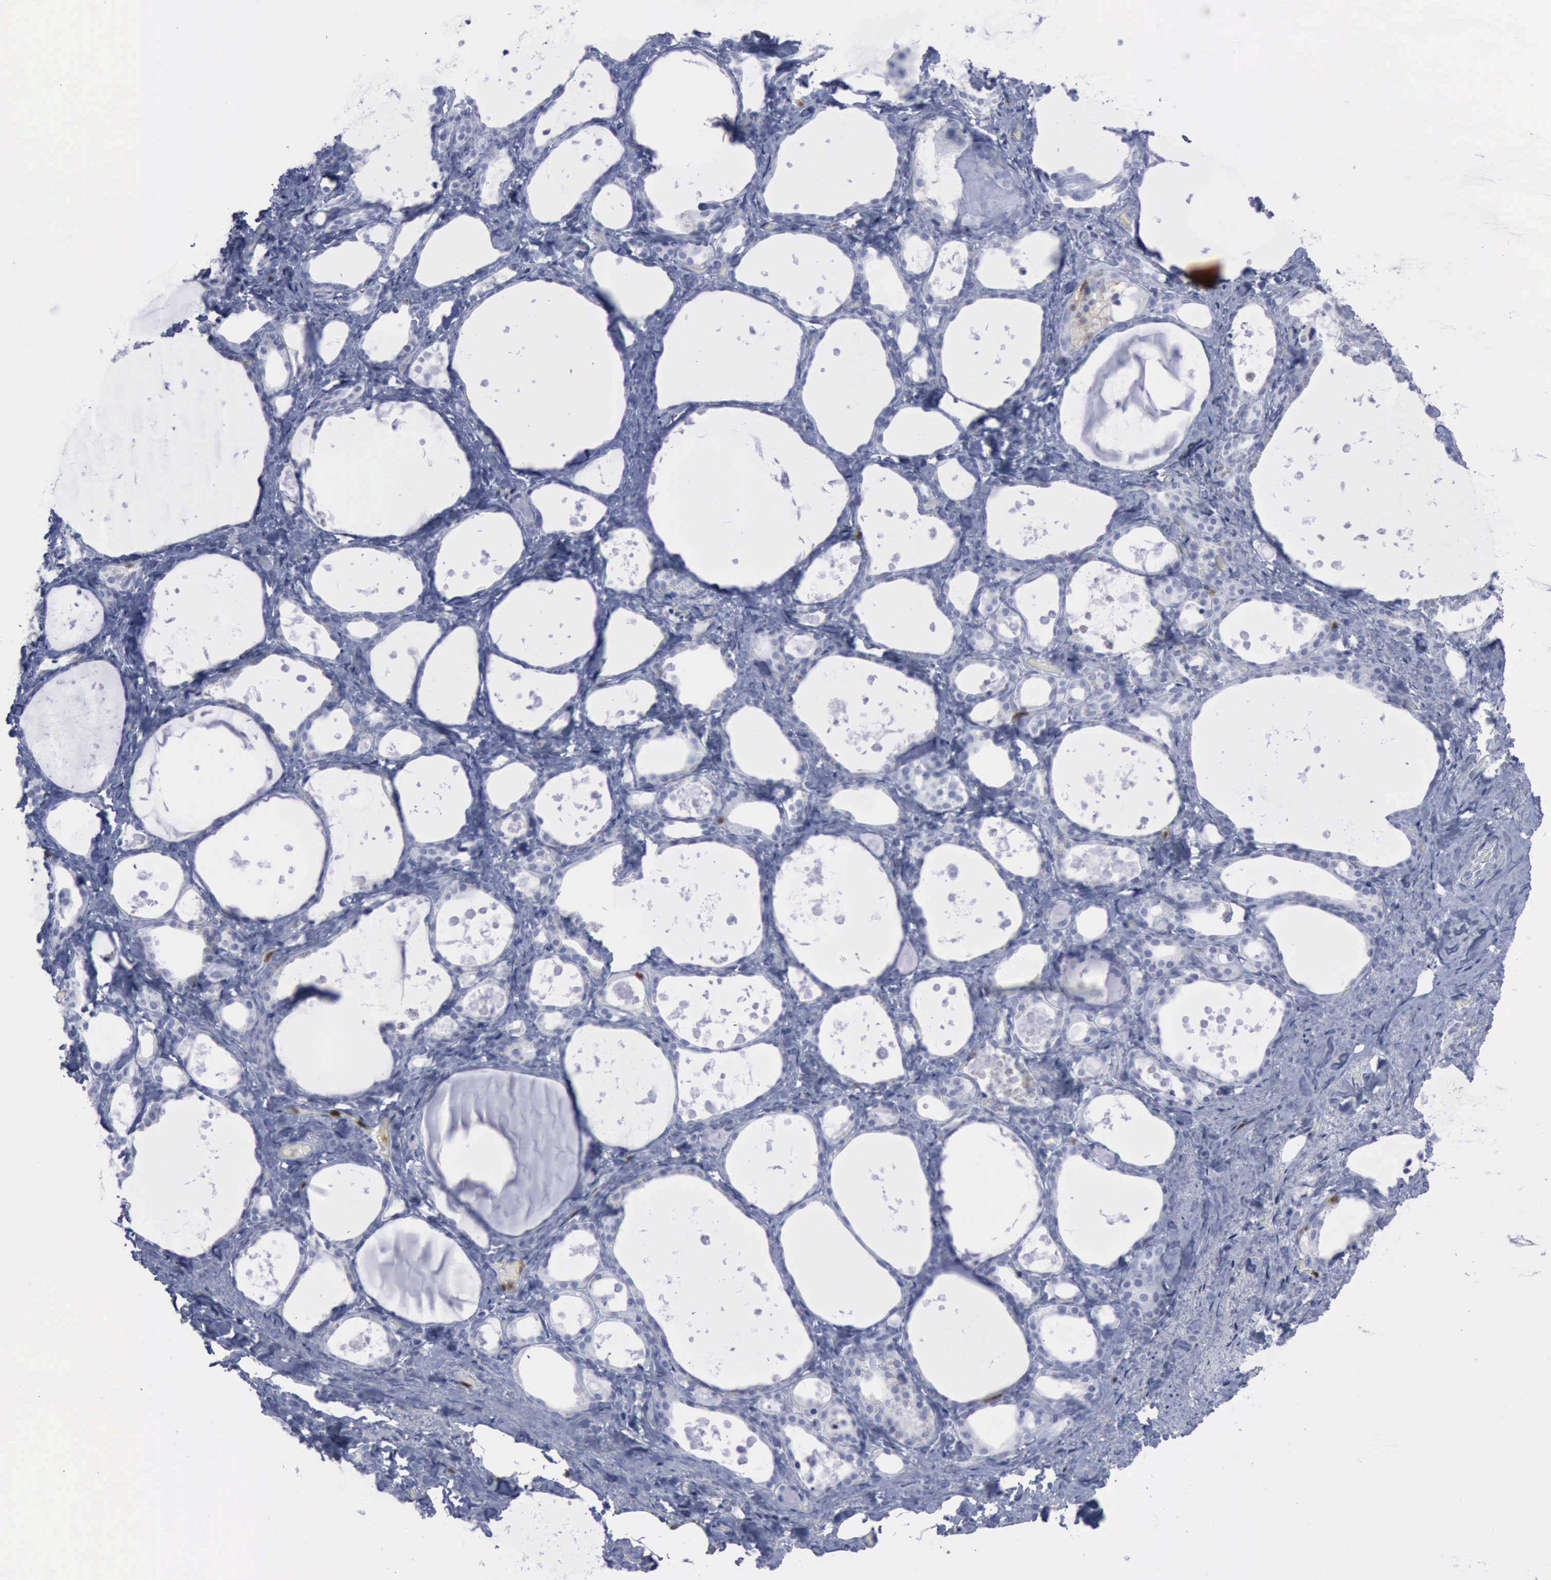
{"staining": {"intensity": "negative", "quantity": "none", "location": "none"}, "tissue": "thyroid gland", "cell_type": "Glandular cells", "image_type": "normal", "snomed": [{"axis": "morphology", "description": "Normal tissue, NOS"}, {"axis": "topography", "description": "Thyroid gland"}], "caption": "This is an immunohistochemistry (IHC) histopathology image of unremarkable human thyroid gland. There is no staining in glandular cells.", "gene": "CSTA", "patient": {"sex": "female", "age": 75}}